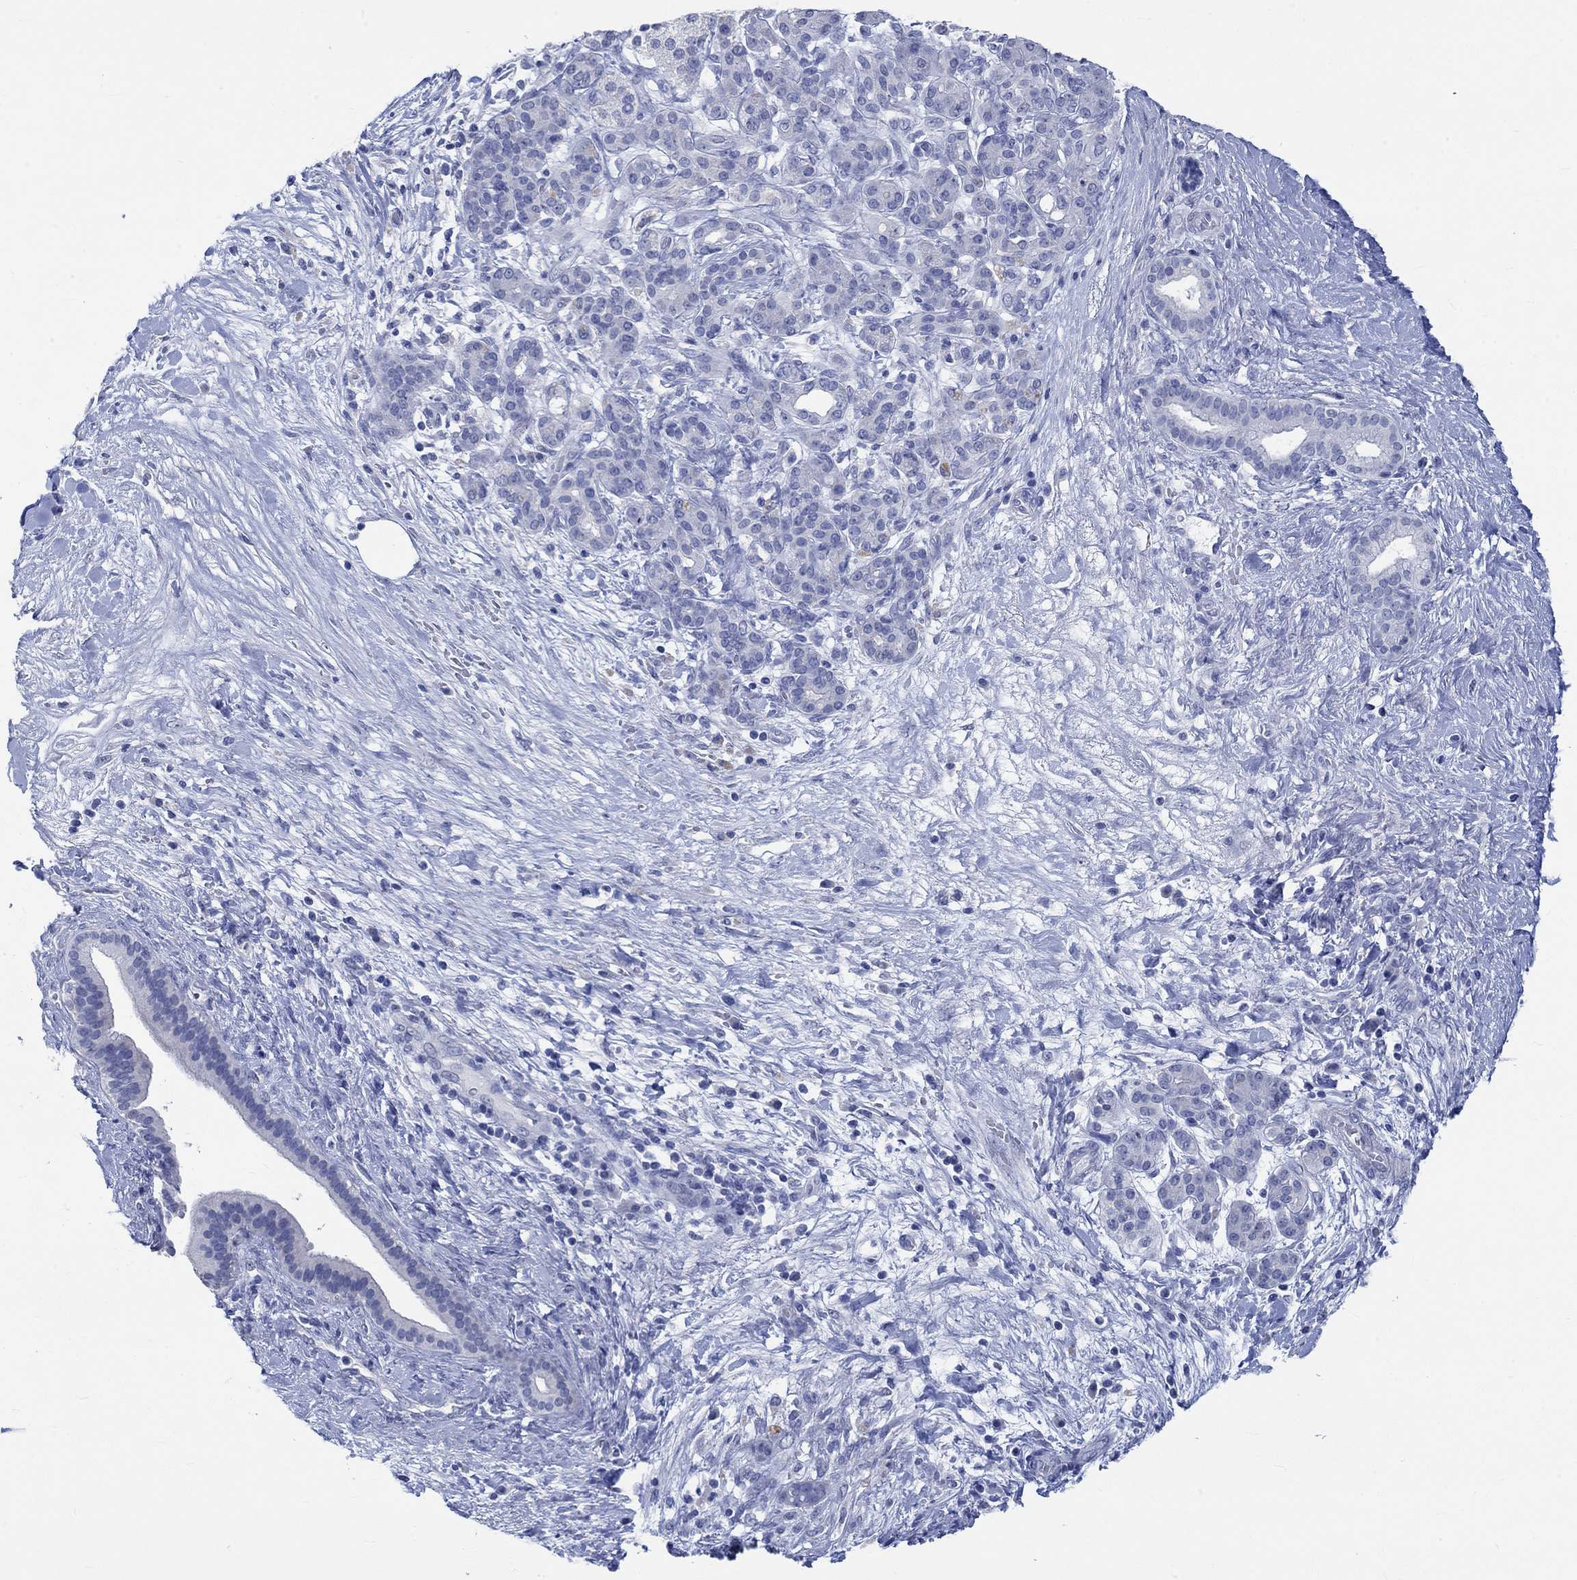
{"staining": {"intensity": "negative", "quantity": "none", "location": "none"}, "tissue": "pancreatic cancer", "cell_type": "Tumor cells", "image_type": "cancer", "snomed": [{"axis": "morphology", "description": "Adenocarcinoma, NOS"}, {"axis": "topography", "description": "Pancreas"}], "caption": "Tumor cells show no significant protein expression in pancreatic adenocarcinoma.", "gene": "C4orf47", "patient": {"sex": "male", "age": 44}}